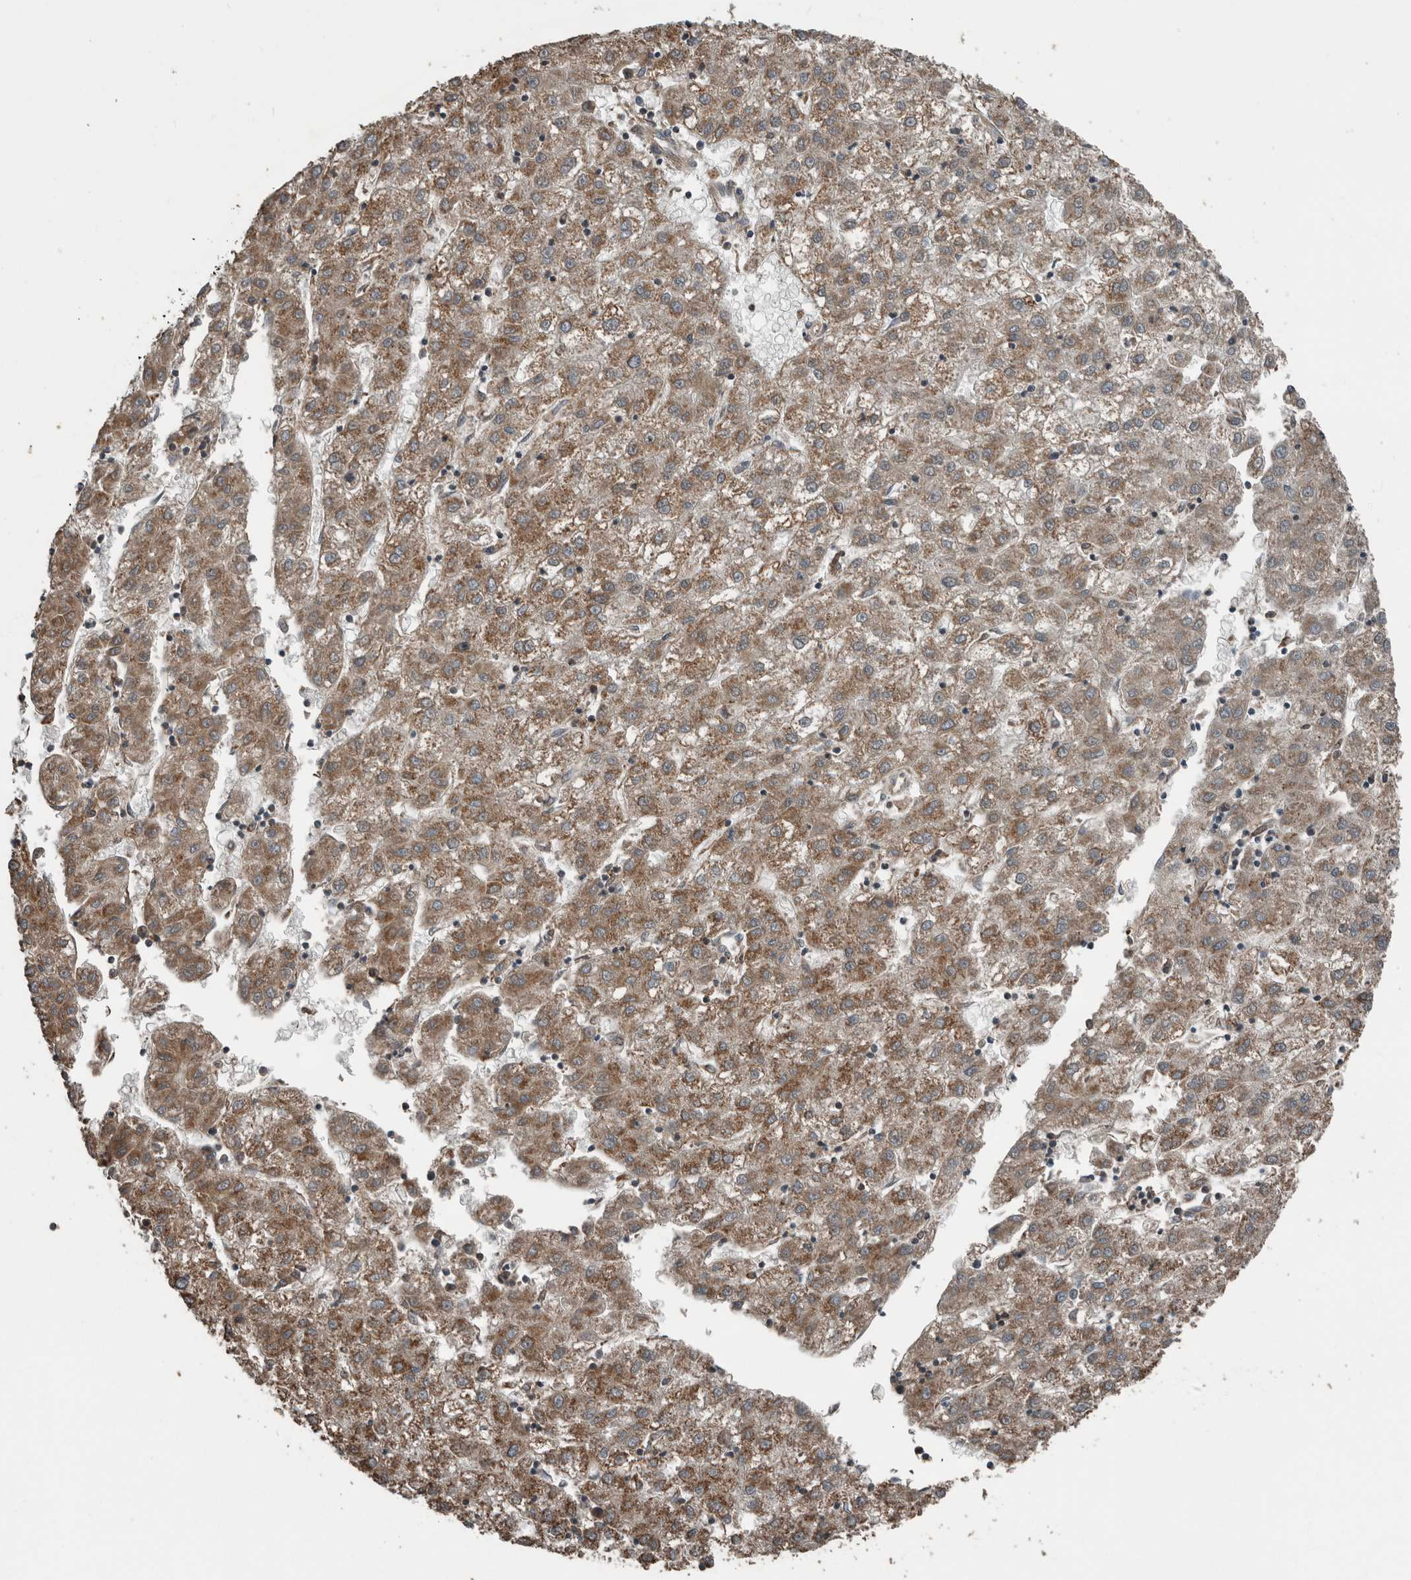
{"staining": {"intensity": "moderate", "quantity": ">75%", "location": "cytoplasmic/membranous"}, "tissue": "liver cancer", "cell_type": "Tumor cells", "image_type": "cancer", "snomed": [{"axis": "morphology", "description": "Carcinoma, Hepatocellular, NOS"}, {"axis": "topography", "description": "Liver"}], "caption": "High-power microscopy captured an immunohistochemistry histopathology image of liver hepatocellular carcinoma, revealing moderate cytoplasmic/membranous staining in approximately >75% of tumor cells.", "gene": "RIOK3", "patient": {"sex": "male", "age": 72}}